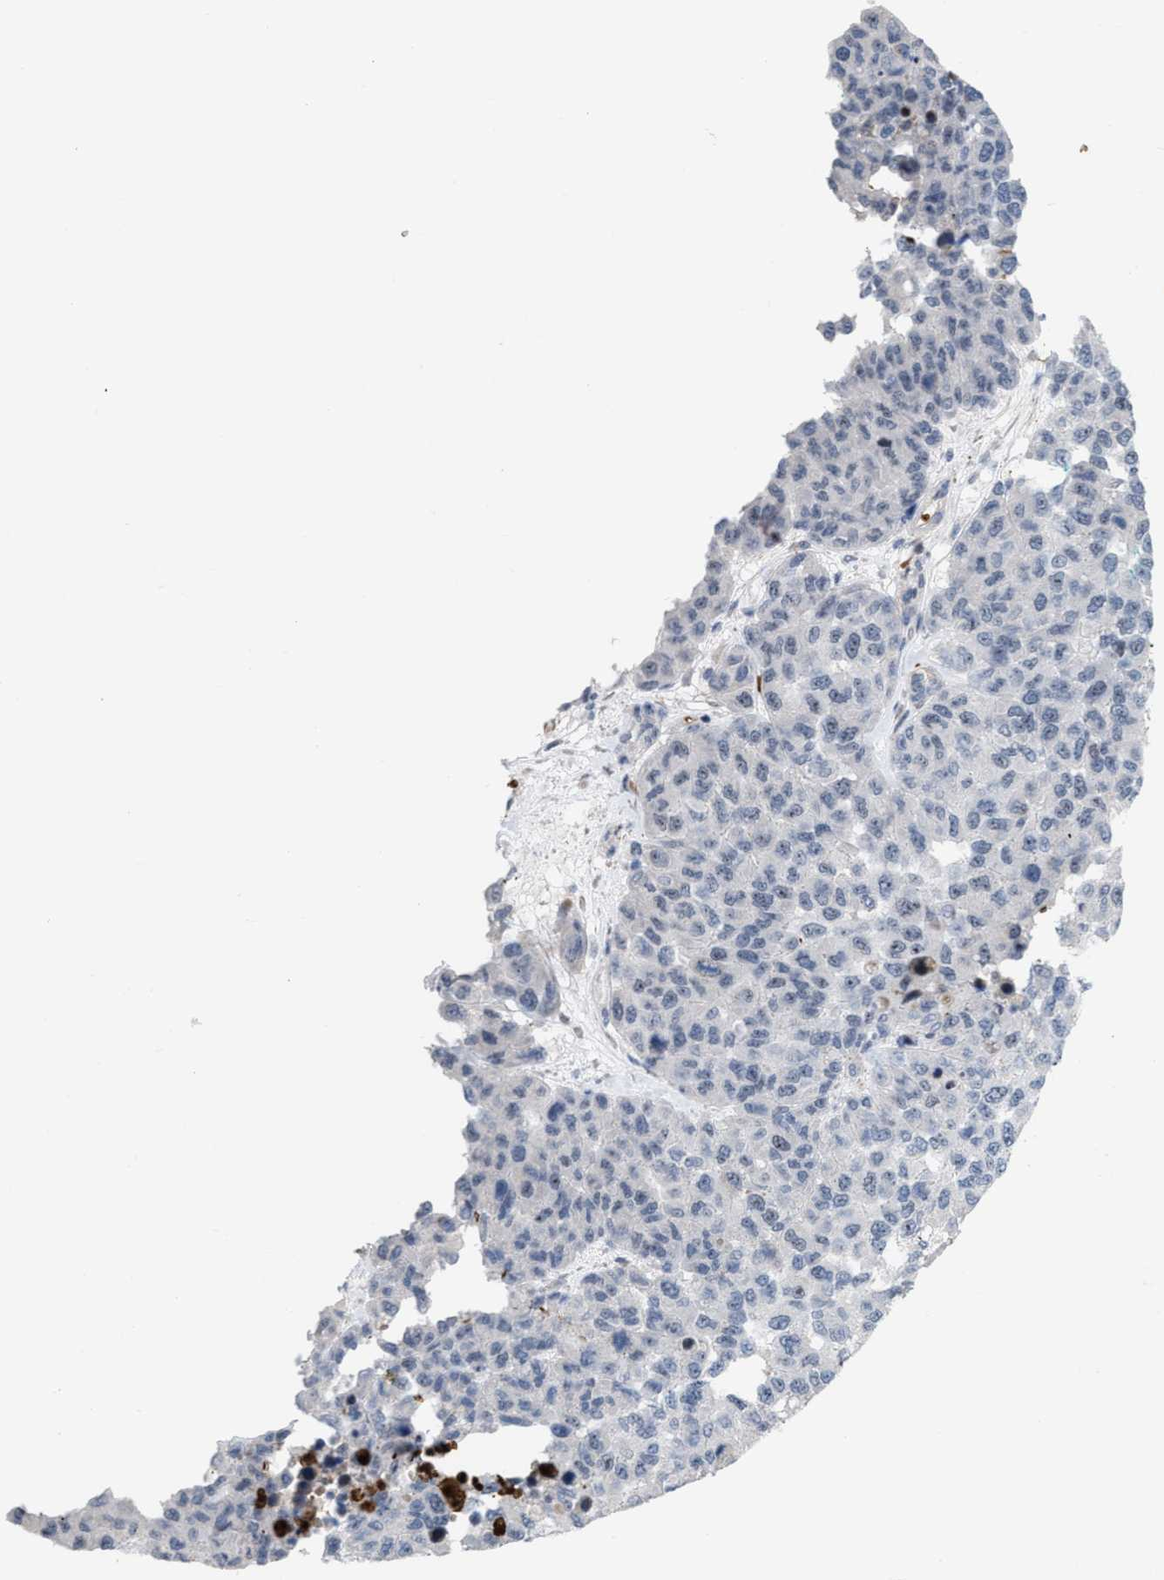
{"staining": {"intensity": "weak", "quantity": "<25%", "location": "nuclear"}, "tissue": "melanoma", "cell_type": "Tumor cells", "image_type": "cancer", "snomed": [{"axis": "morphology", "description": "Malignant melanoma, NOS"}, {"axis": "topography", "description": "Skin"}], "caption": "IHC photomicrograph of neoplastic tissue: human malignant melanoma stained with DAB exhibits no significant protein expression in tumor cells. Nuclei are stained in blue.", "gene": "POLR1F", "patient": {"sex": "male", "age": 62}}